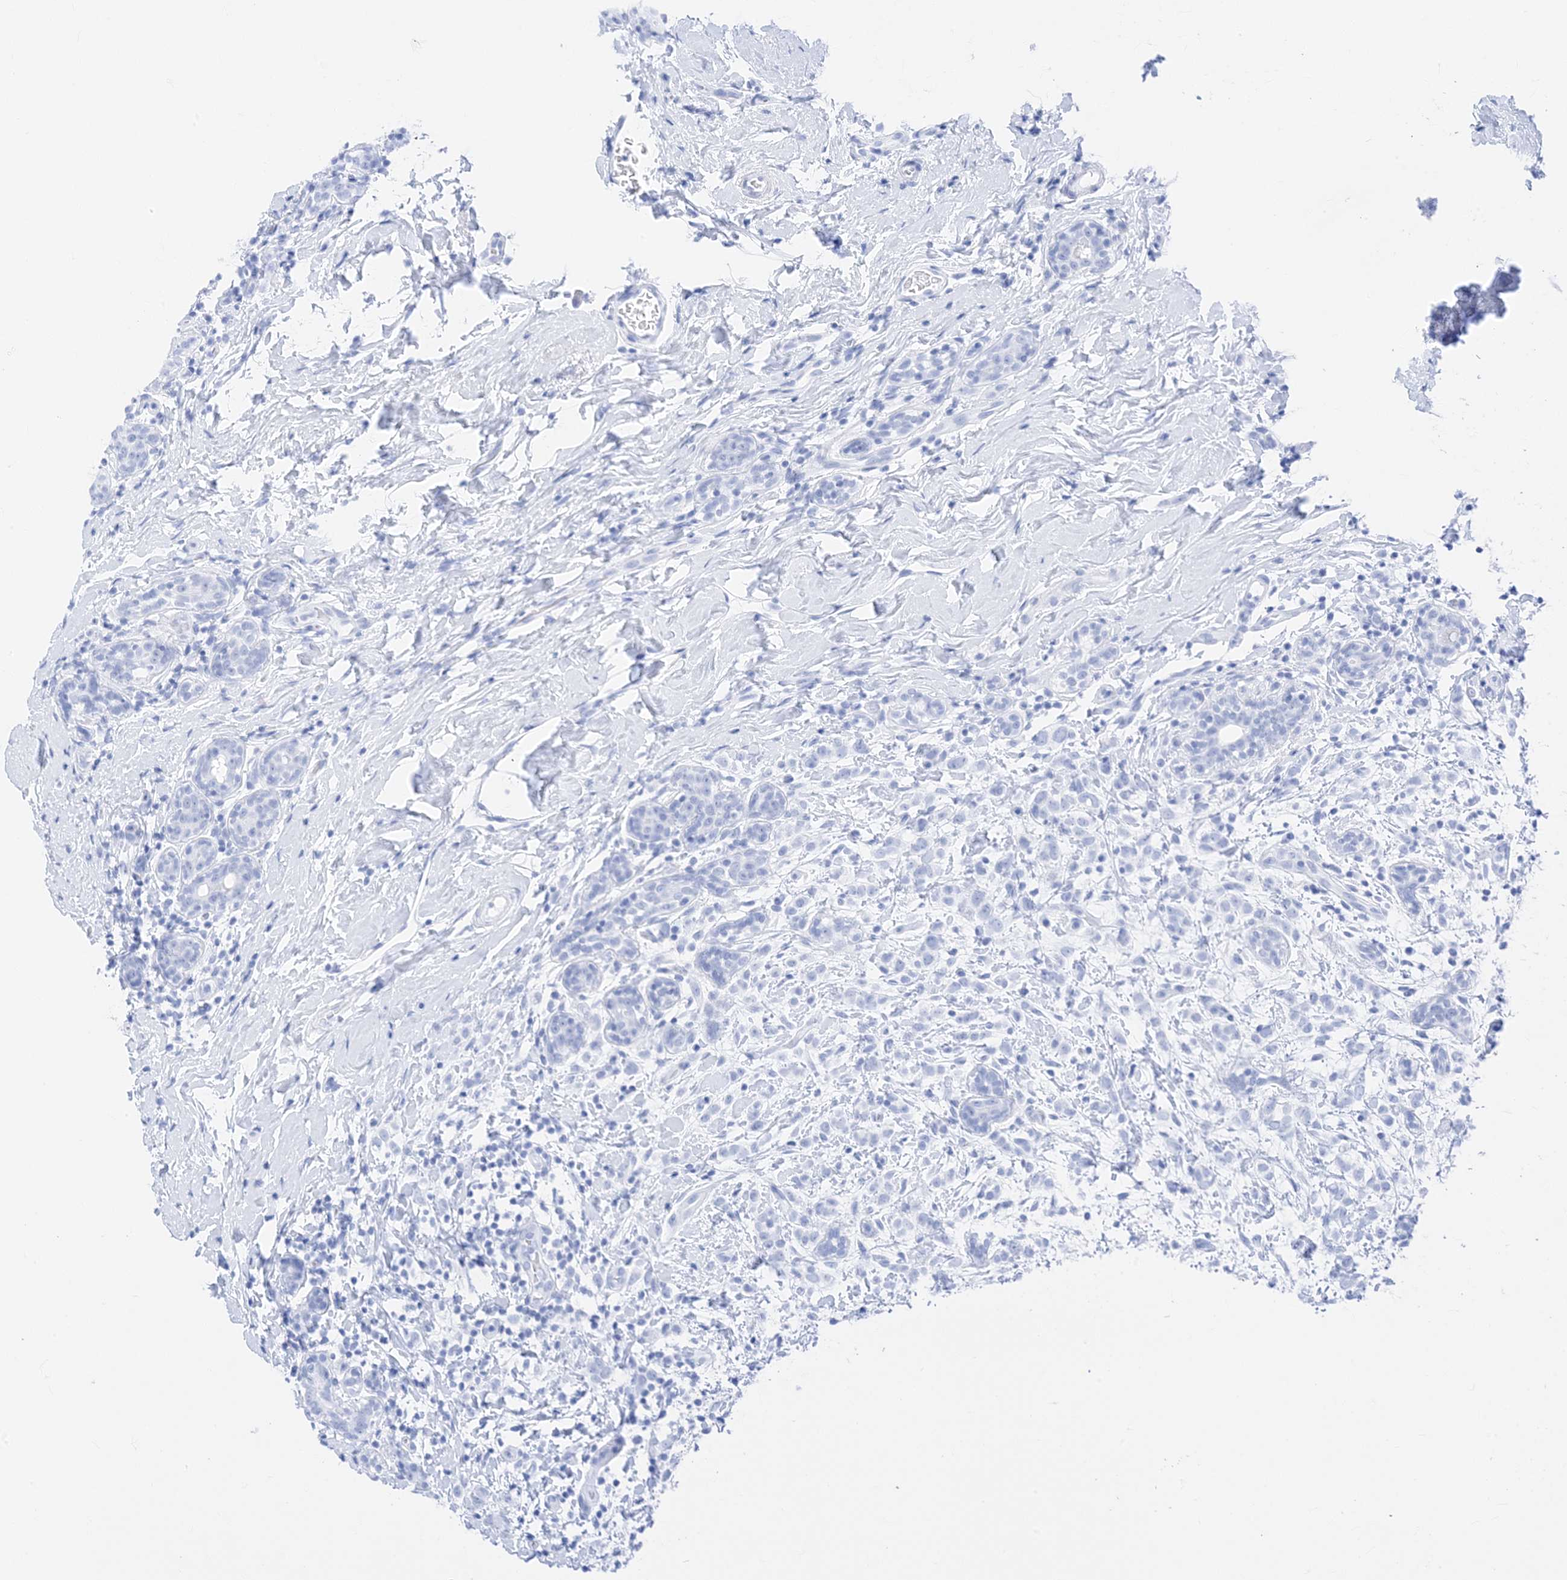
{"staining": {"intensity": "negative", "quantity": "none", "location": "none"}, "tissue": "breast cancer", "cell_type": "Tumor cells", "image_type": "cancer", "snomed": [{"axis": "morphology", "description": "Normal tissue, NOS"}, {"axis": "morphology", "description": "Lobular carcinoma"}, {"axis": "topography", "description": "Breast"}], "caption": "Breast cancer (lobular carcinoma) stained for a protein using immunohistochemistry shows no staining tumor cells.", "gene": "MUC17", "patient": {"sex": "female", "age": 47}}